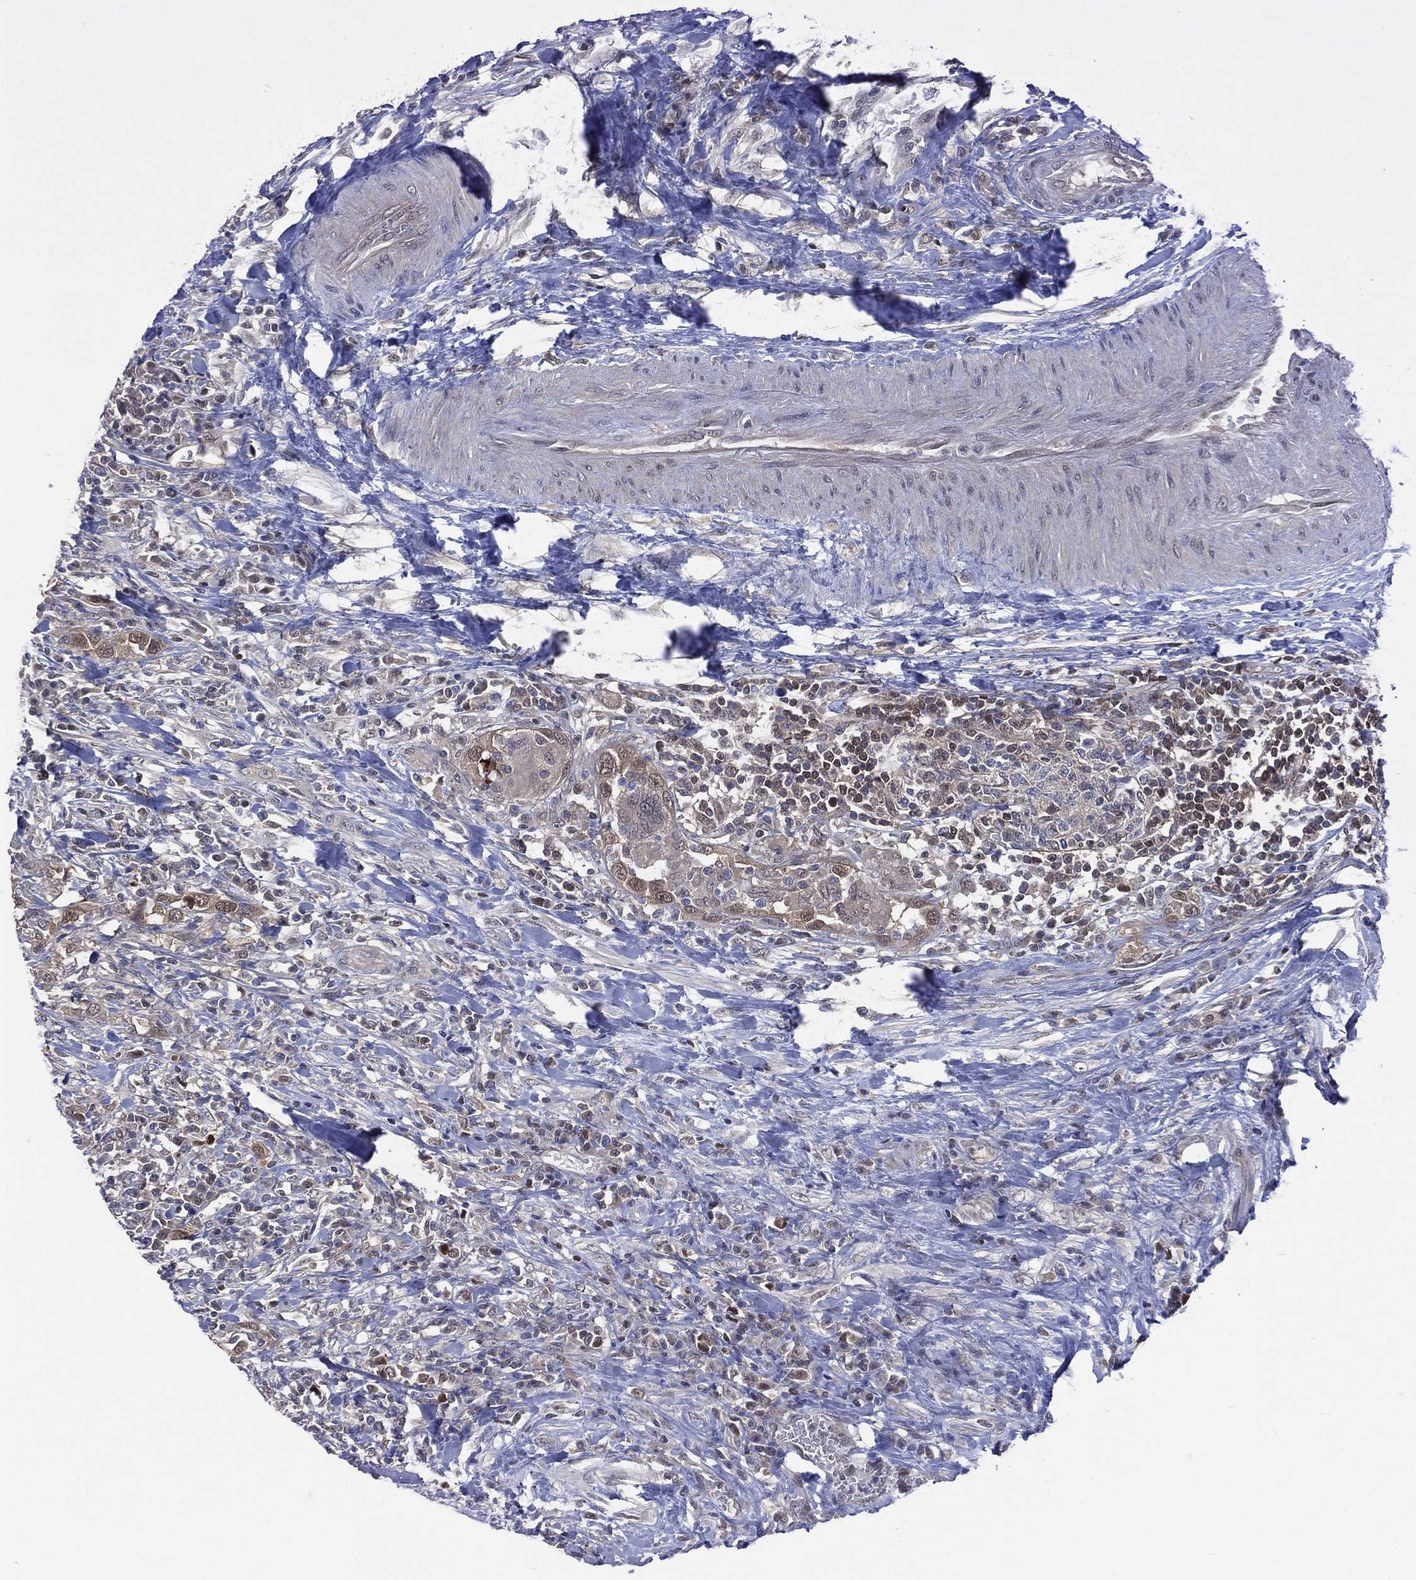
{"staining": {"intensity": "moderate", "quantity": "25%-75%", "location": "cytoplasmic/membranous,nuclear"}, "tissue": "urothelial cancer", "cell_type": "Tumor cells", "image_type": "cancer", "snomed": [{"axis": "morphology", "description": "Urothelial carcinoma, NOS"}, {"axis": "morphology", "description": "Urothelial carcinoma, High grade"}, {"axis": "topography", "description": "Urinary bladder"}], "caption": "This is an image of immunohistochemistry staining of urothelial cancer, which shows moderate expression in the cytoplasmic/membranous and nuclear of tumor cells.", "gene": "MTAP", "patient": {"sex": "female", "age": 64}}